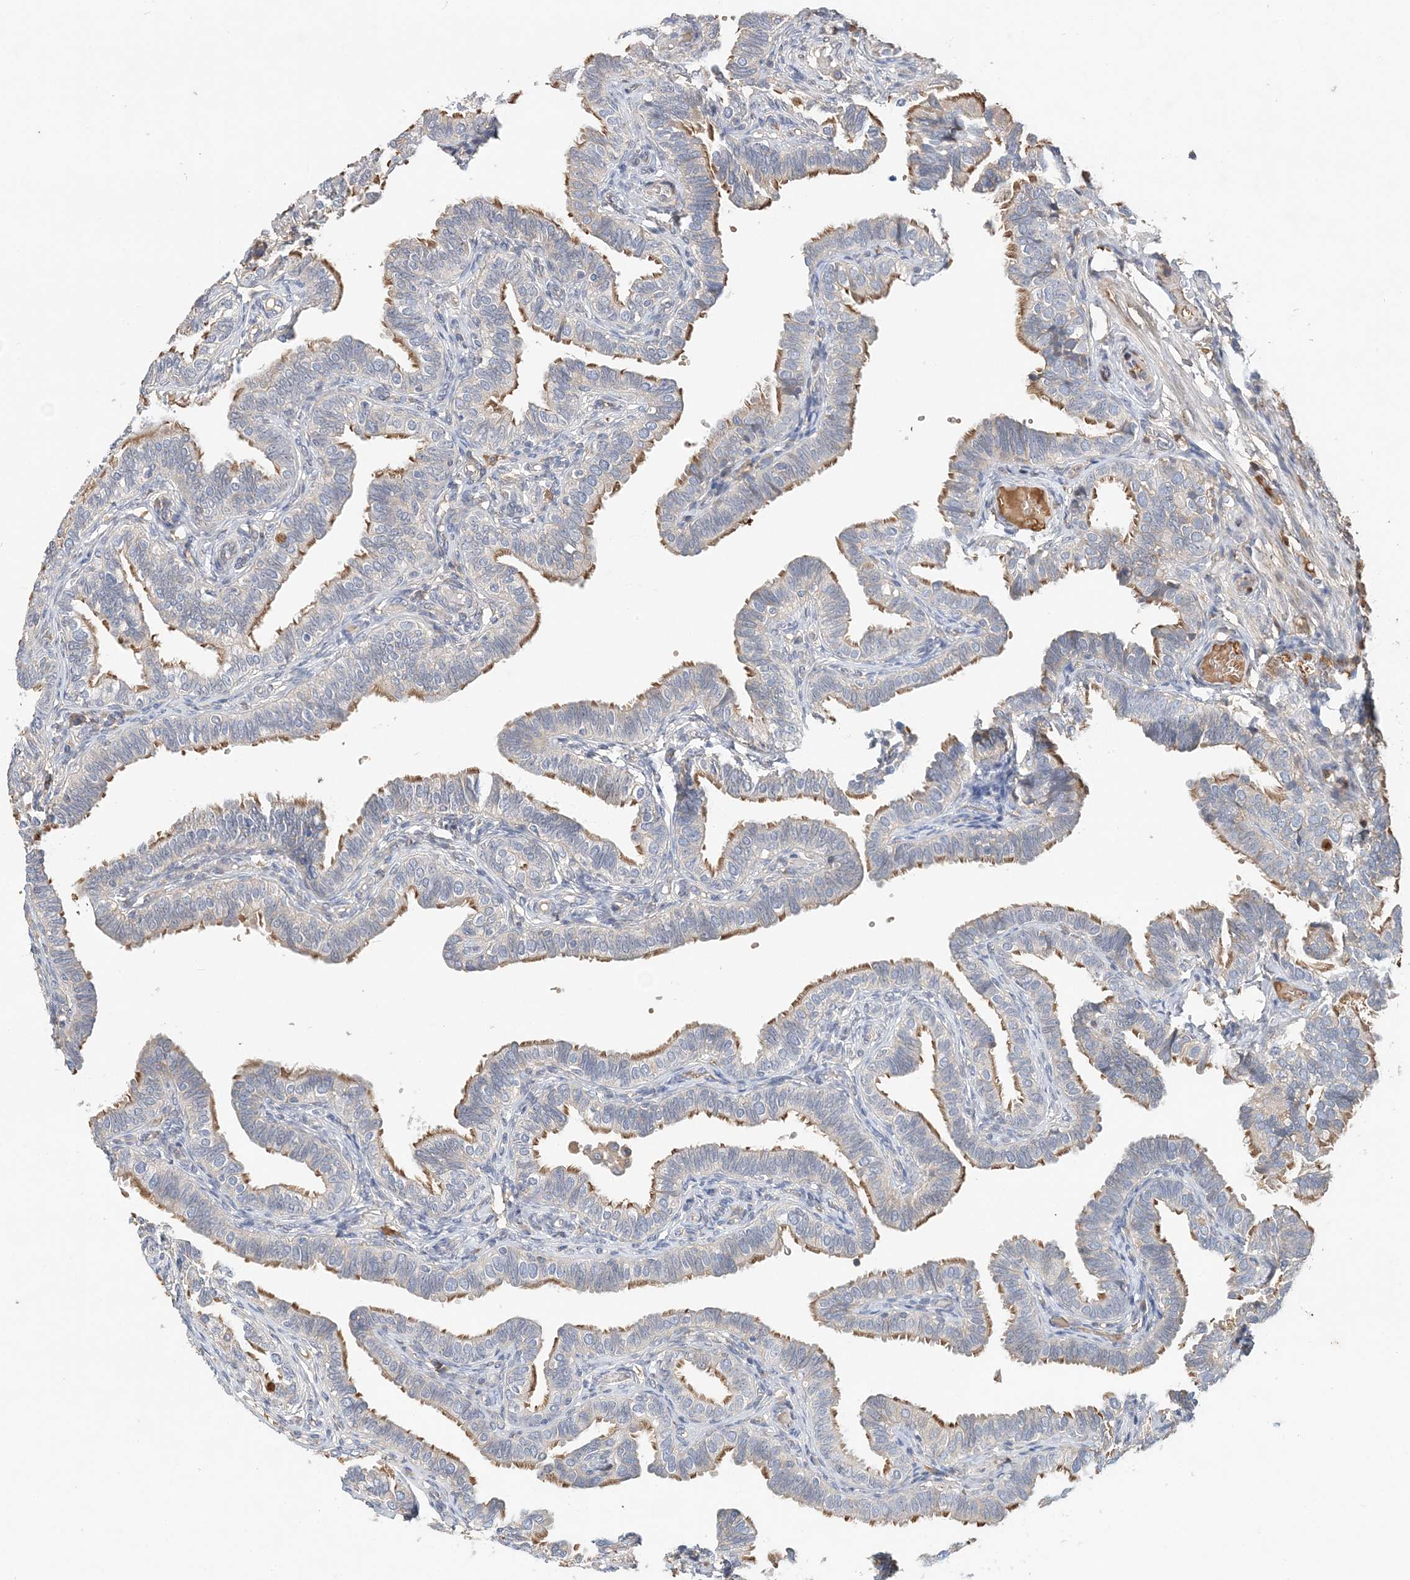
{"staining": {"intensity": "moderate", "quantity": "25%-75%", "location": "cytoplasmic/membranous"}, "tissue": "fallopian tube", "cell_type": "Glandular cells", "image_type": "normal", "snomed": [{"axis": "morphology", "description": "Normal tissue, NOS"}, {"axis": "topography", "description": "Fallopian tube"}], "caption": "A photomicrograph of human fallopian tube stained for a protein reveals moderate cytoplasmic/membranous brown staining in glandular cells.", "gene": "SYCP3", "patient": {"sex": "female", "age": 39}}